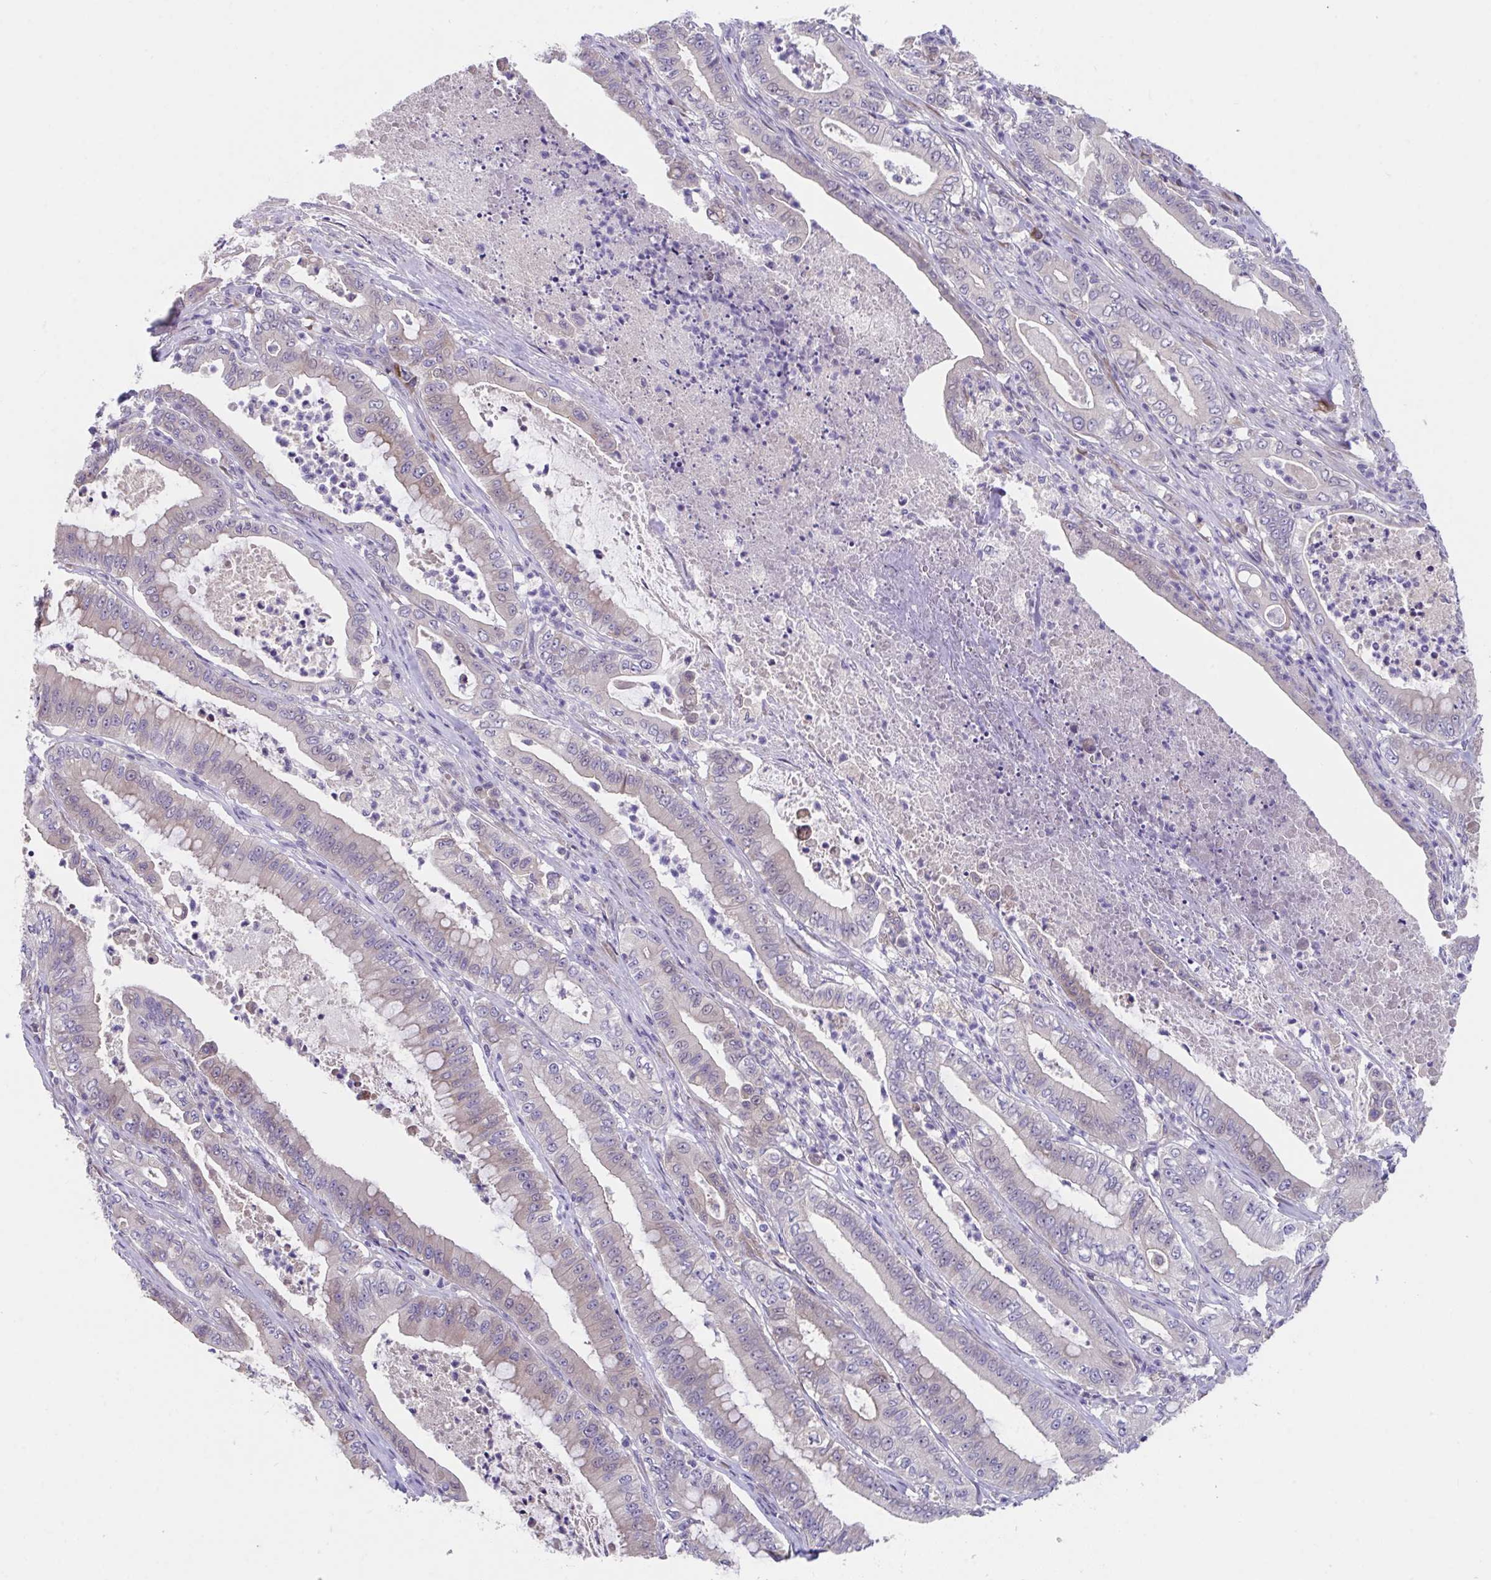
{"staining": {"intensity": "weak", "quantity": "25%-75%", "location": "cytoplasmic/membranous"}, "tissue": "pancreatic cancer", "cell_type": "Tumor cells", "image_type": "cancer", "snomed": [{"axis": "morphology", "description": "Adenocarcinoma, NOS"}, {"axis": "topography", "description": "Pancreas"}], "caption": "The micrograph displays immunohistochemical staining of adenocarcinoma (pancreatic). There is weak cytoplasmic/membranous positivity is identified in about 25%-75% of tumor cells.", "gene": "SUSD4", "patient": {"sex": "male", "age": 71}}